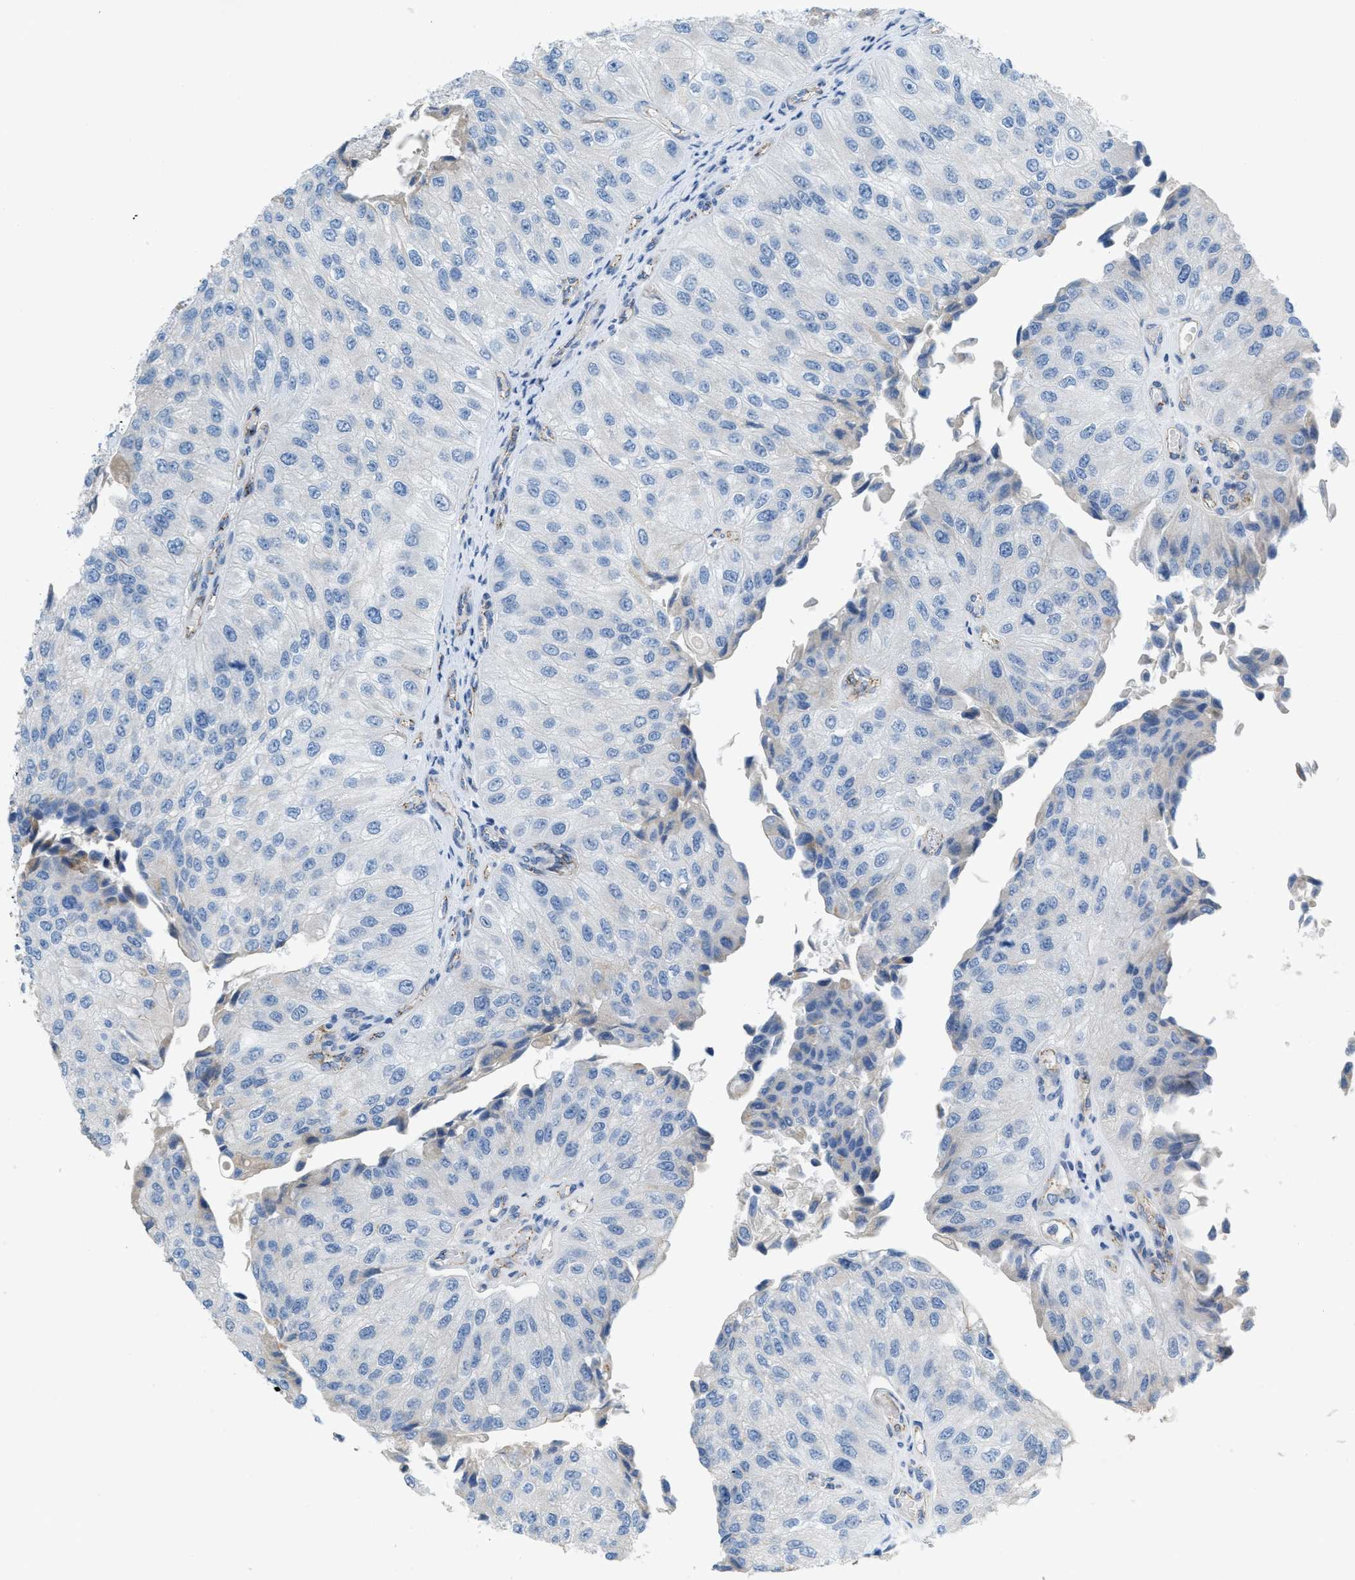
{"staining": {"intensity": "negative", "quantity": "none", "location": "none"}, "tissue": "urothelial cancer", "cell_type": "Tumor cells", "image_type": "cancer", "snomed": [{"axis": "morphology", "description": "Urothelial carcinoma, High grade"}, {"axis": "topography", "description": "Kidney"}, {"axis": "topography", "description": "Urinary bladder"}], "caption": "An IHC image of high-grade urothelial carcinoma is shown. There is no staining in tumor cells of high-grade urothelial carcinoma. (Immunohistochemistry (ihc), brightfield microscopy, high magnification).", "gene": "CRB3", "patient": {"sex": "male", "age": 77}}